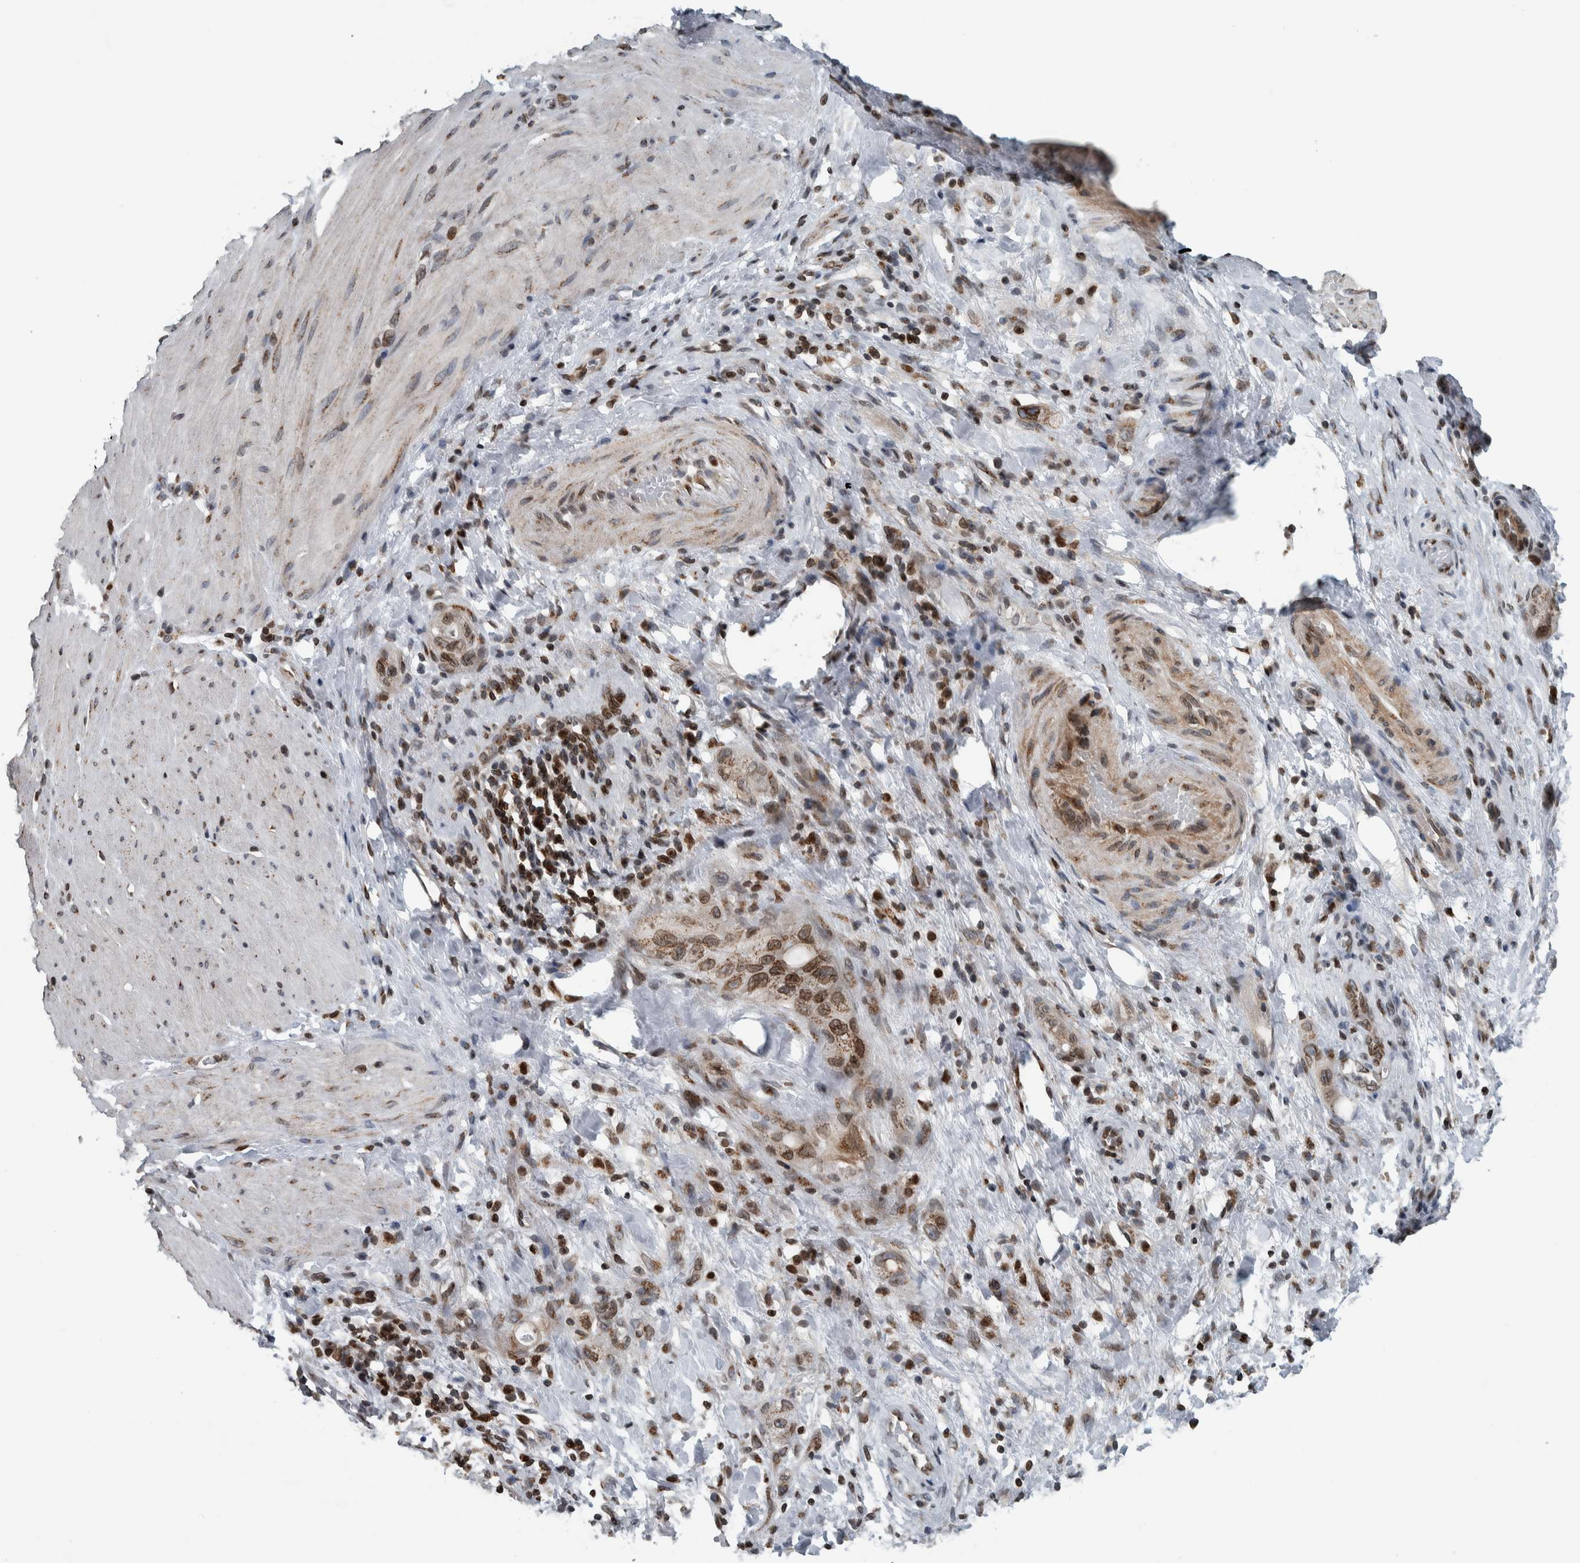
{"staining": {"intensity": "moderate", "quantity": "<25%", "location": "cytoplasmic/membranous,nuclear"}, "tissue": "stomach cancer", "cell_type": "Tumor cells", "image_type": "cancer", "snomed": [{"axis": "morphology", "description": "Adenocarcinoma, NOS"}, {"axis": "topography", "description": "Stomach"}, {"axis": "topography", "description": "Stomach, lower"}], "caption": "Immunohistochemistry (IHC) micrograph of human adenocarcinoma (stomach) stained for a protein (brown), which exhibits low levels of moderate cytoplasmic/membranous and nuclear staining in about <25% of tumor cells.", "gene": "FAM135B", "patient": {"sex": "female", "age": 48}}